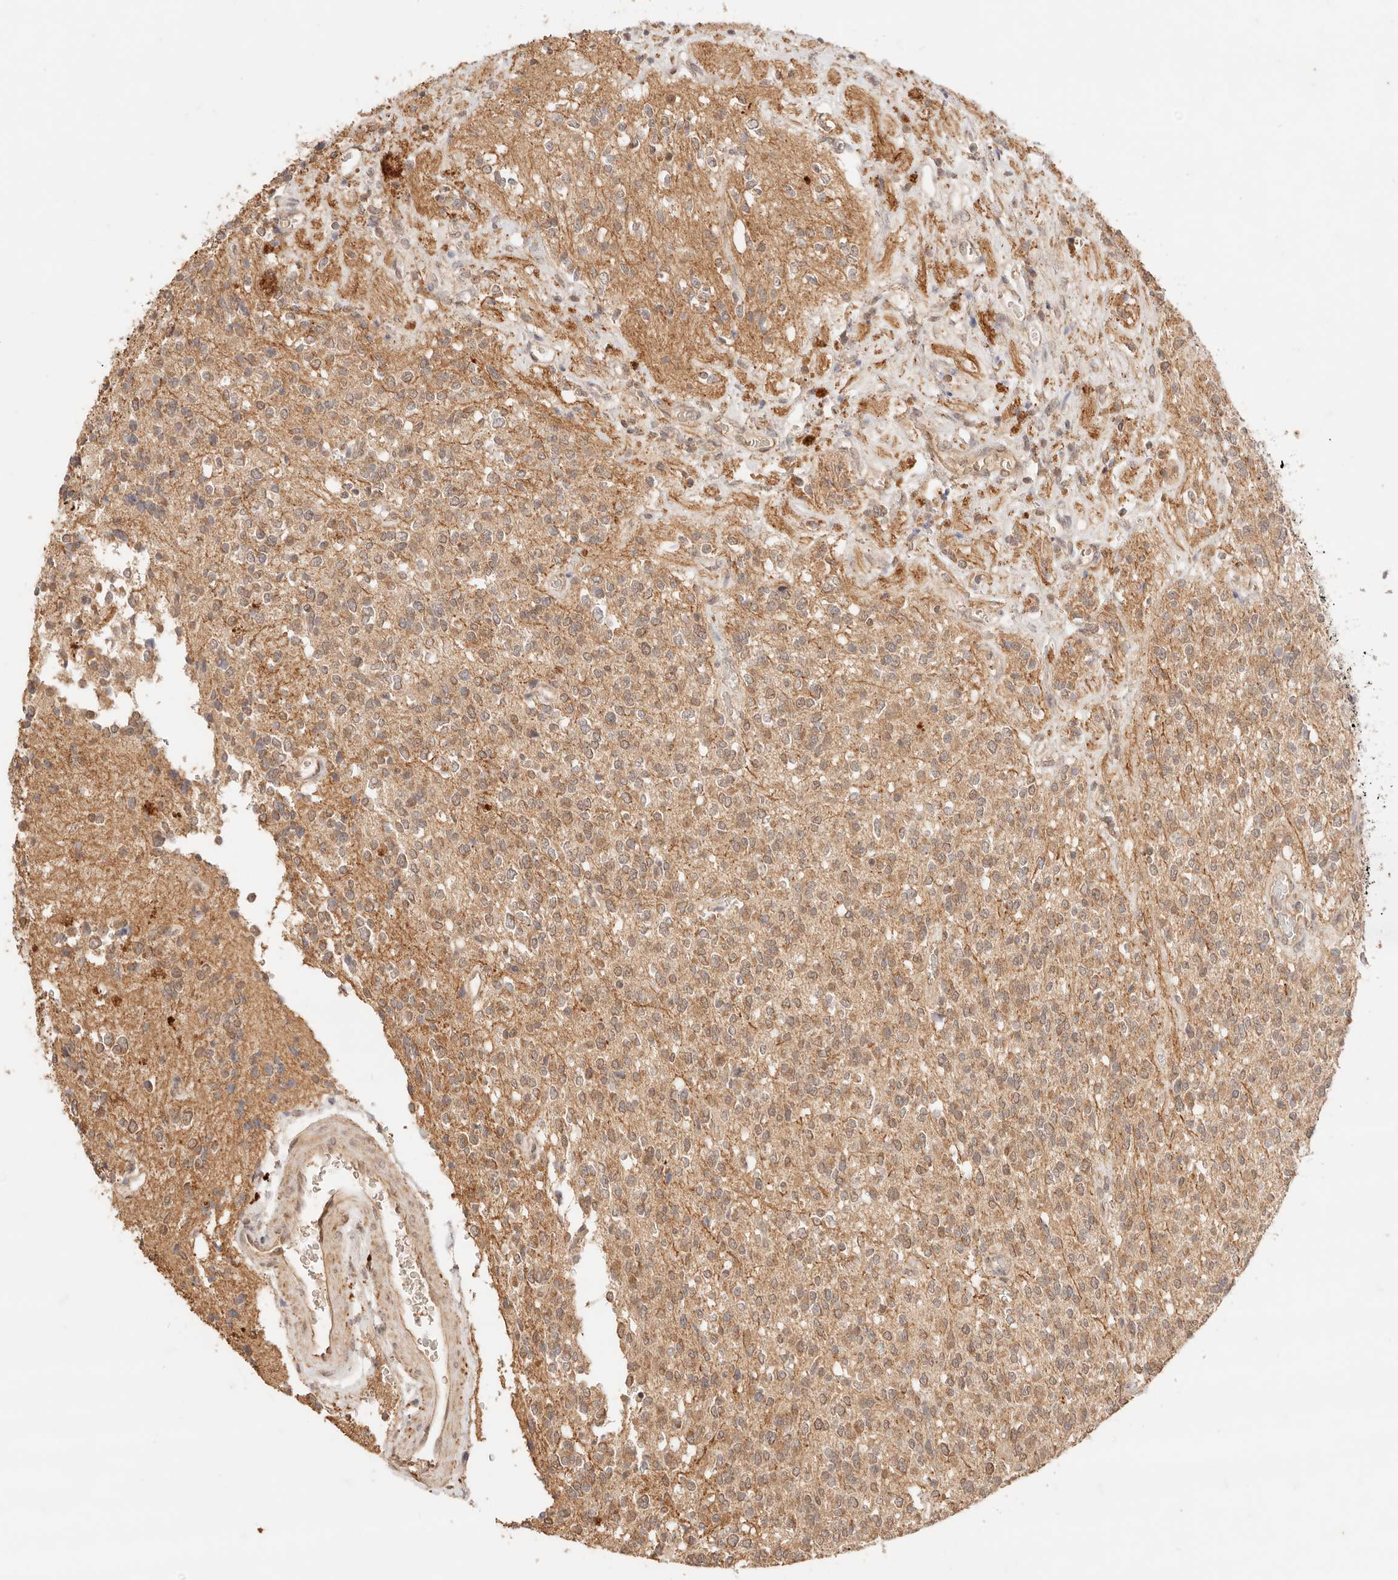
{"staining": {"intensity": "moderate", "quantity": ">75%", "location": "cytoplasmic/membranous"}, "tissue": "glioma", "cell_type": "Tumor cells", "image_type": "cancer", "snomed": [{"axis": "morphology", "description": "Glioma, malignant, High grade"}, {"axis": "topography", "description": "Brain"}], "caption": "High-grade glioma (malignant) was stained to show a protein in brown. There is medium levels of moderate cytoplasmic/membranous positivity in about >75% of tumor cells.", "gene": "TRIM11", "patient": {"sex": "male", "age": 34}}